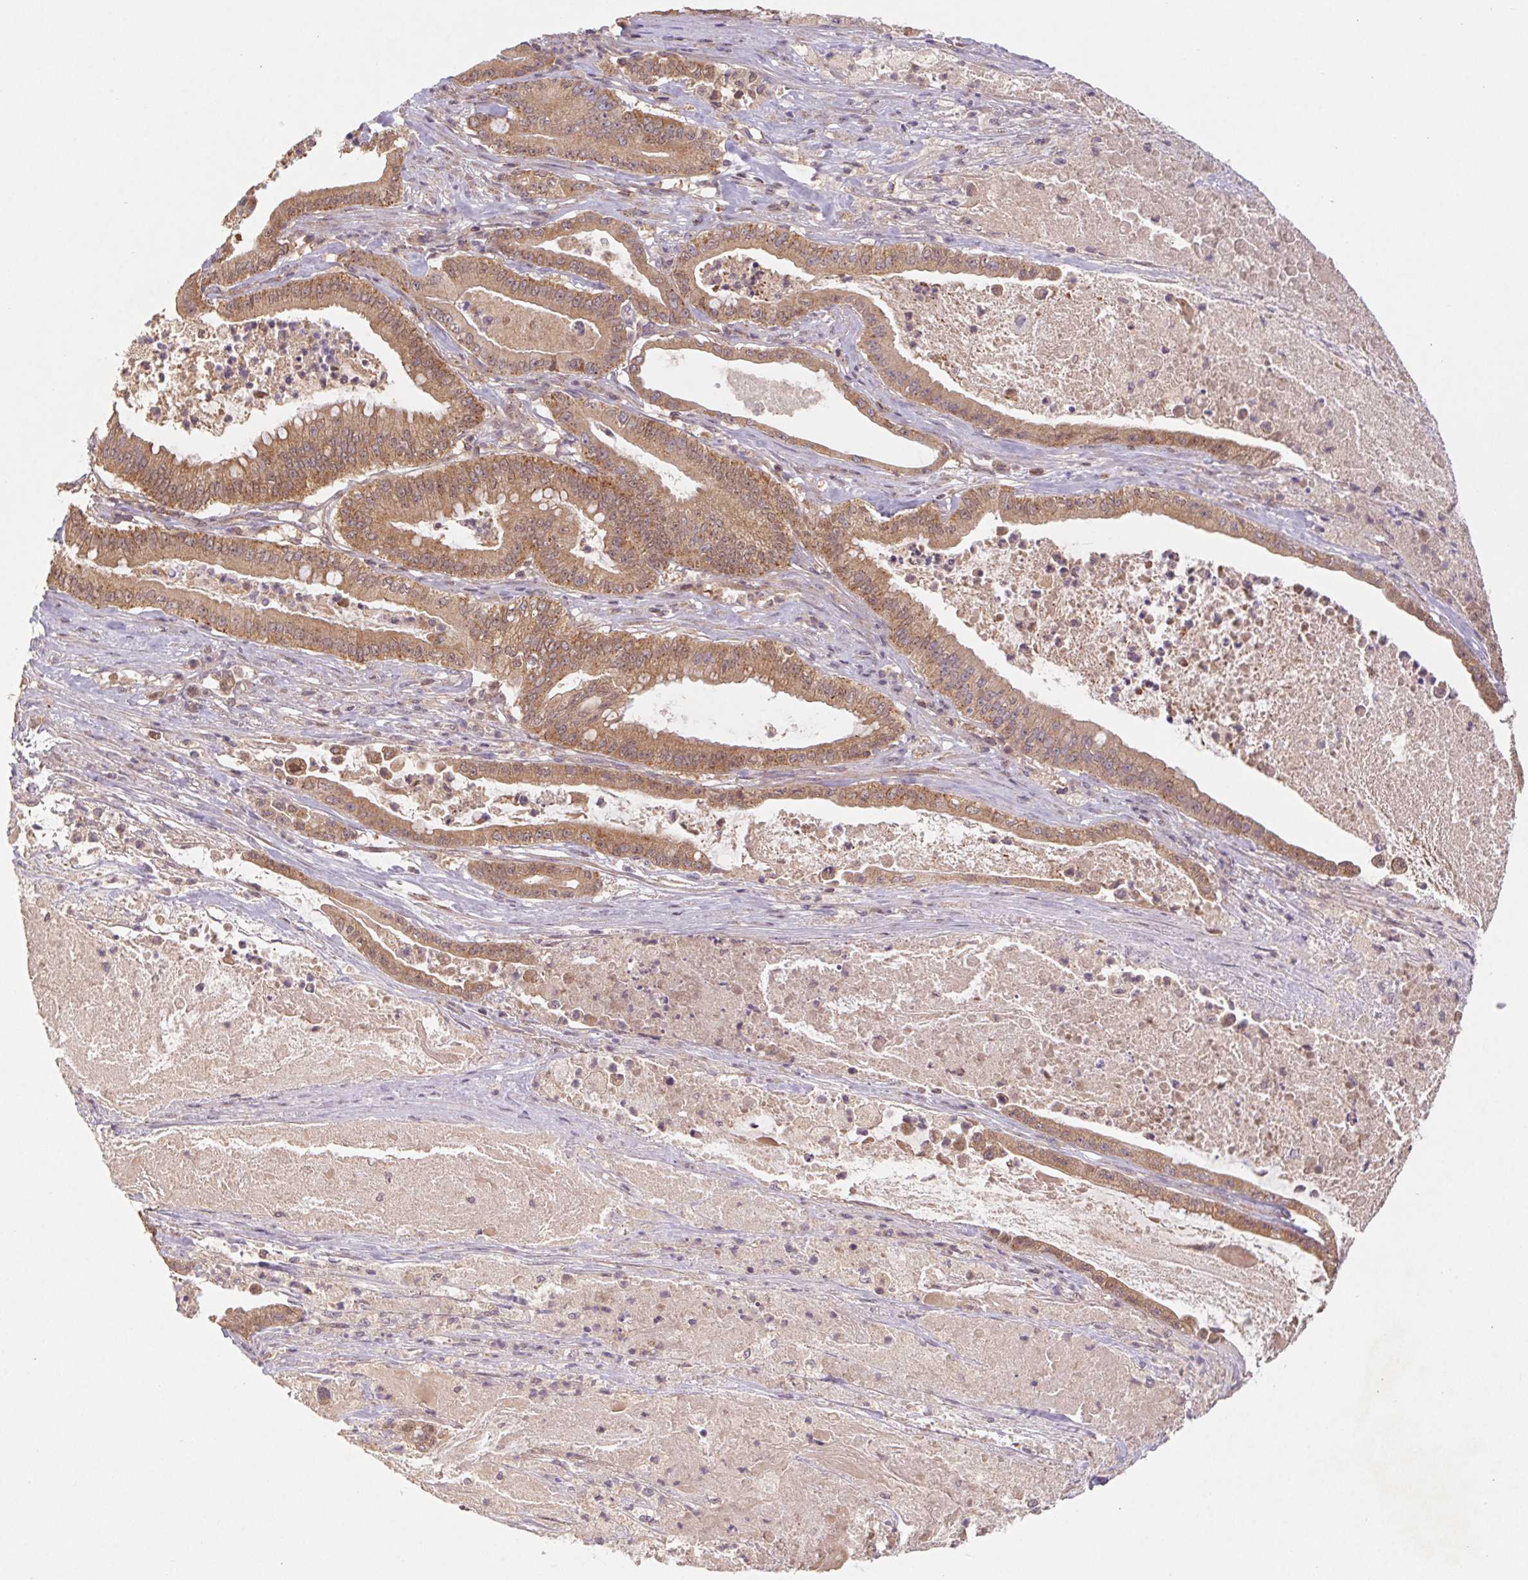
{"staining": {"intensity": "moderate", "quantity": ">75%", "location": "cytoplasmic/membranous"}, "tissue": "pancreatic cancer", "cell_type": "Tumor cells", "image_type": "cancer", "snomed": [{"axis": "morphology", "description": "Adenocarcinoma, NOS"}, {"axis": "topography", "description": "Pancreas"}], "caption": "Human pancreatic cancer (adenocarcinoma) stained for a protein (brown) displays moderate cytoplasmic/membranous positive positivity in about >75% of tumor cells.", "gene": "MTHFD1", "patient": {"sex": "male", "age": 71}}